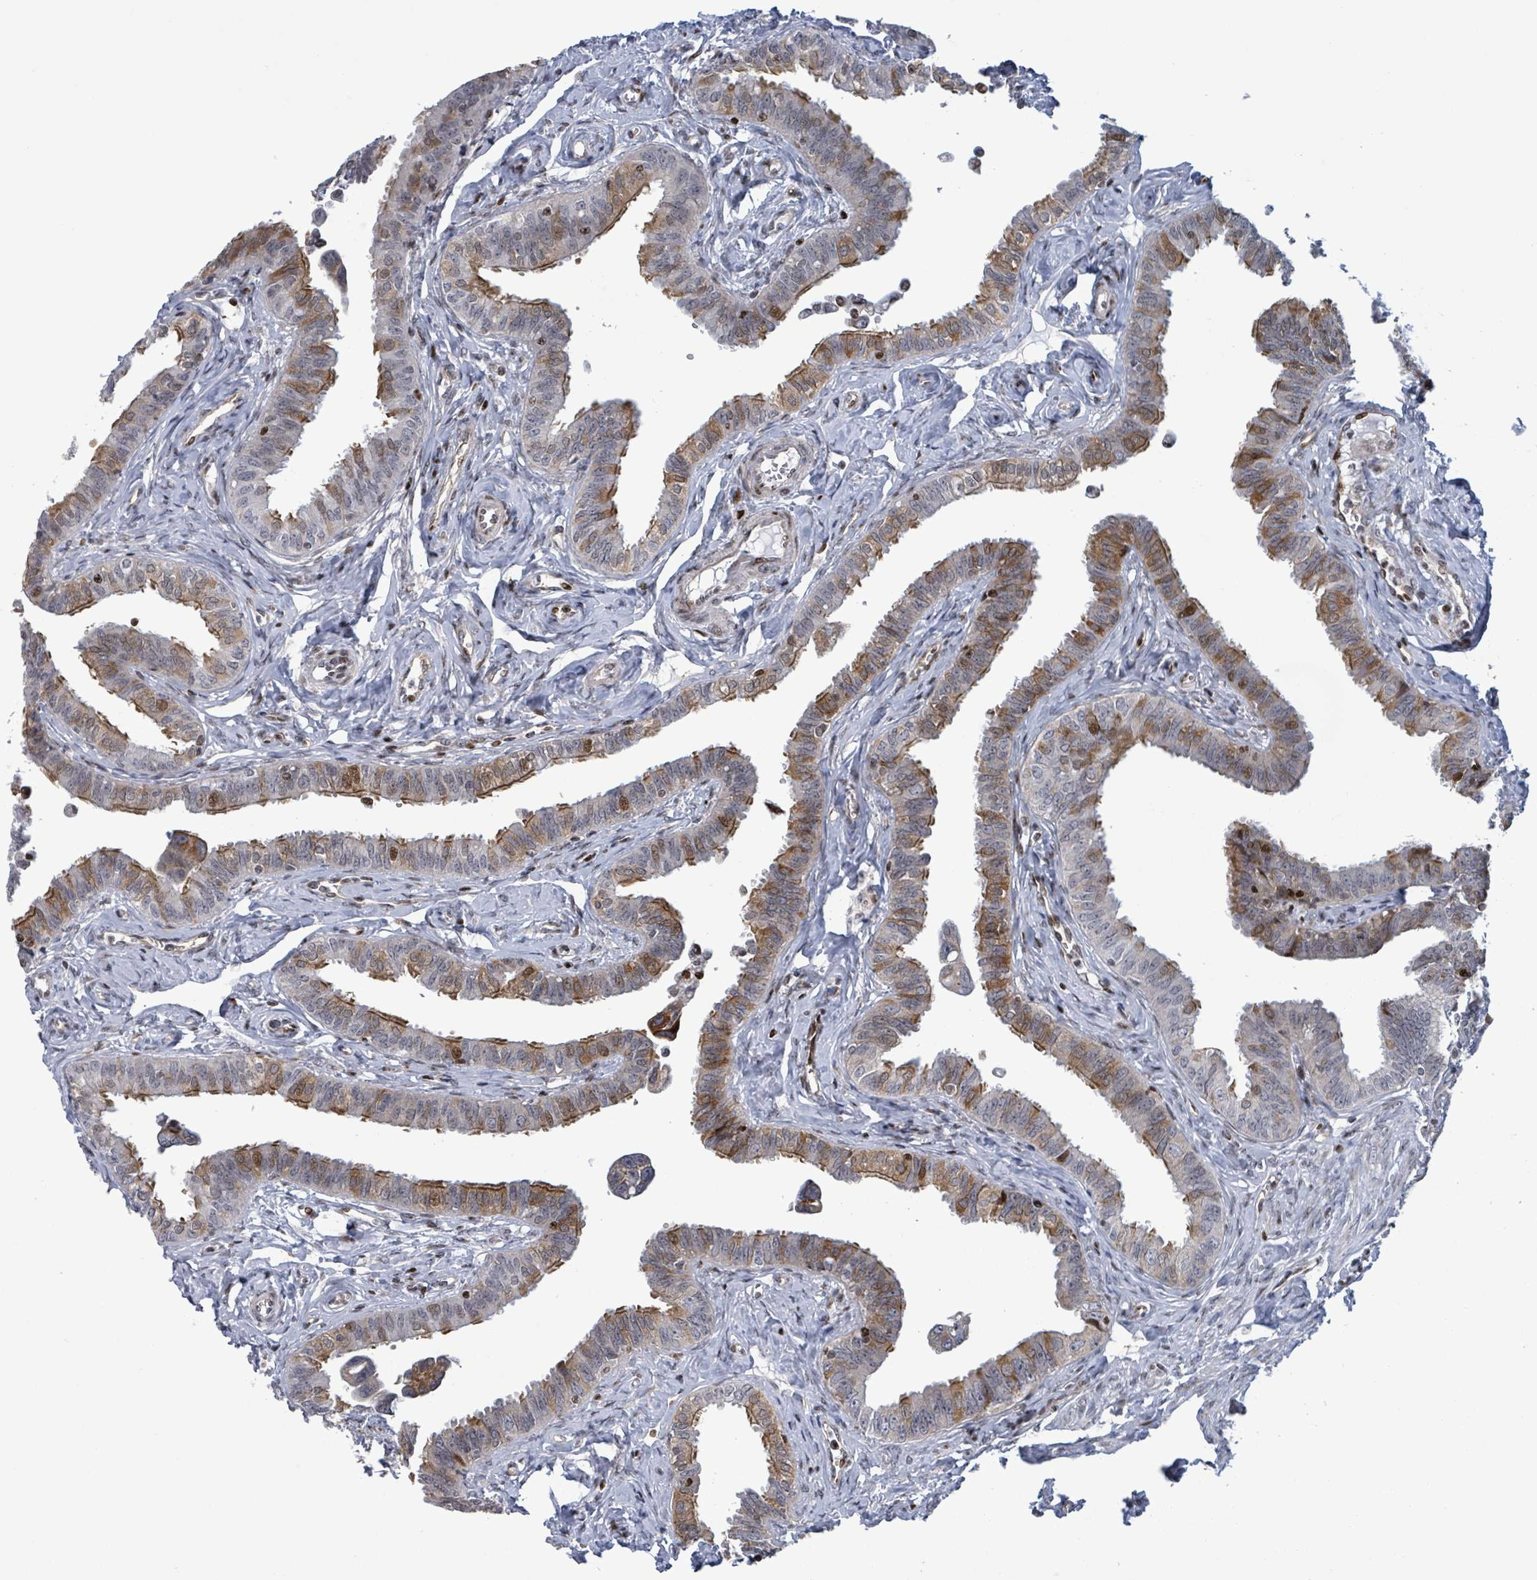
{"staining": {"intensity": "moderate", "quantity": "25%-75%", "location": "cytoplasmic/membranous,nuclear"}, "tissue": "fallopian tube", "cell_type": "Glandular cells", "image_type": "normal", "snomed": [{"axis": "morphology", "description": "Normal tissue, NOS"}, {"axis": "morphology", "description": "Carcinoma, NOS"}, {"axis": "topography", "description": "Fallopian tube"}, {"axis": "topography", "description": "Ovary"}], "caption": "DAB (3,3'-diaminobenzidine) immunohistochemical staining of benign fallopian tube exhibits moderate cytoplasmic/membranous,nuclear protein positivity in about 25%-75% of glandular cells.", "gene": "FNDC4", "patient": {"sex": "female", "age": 59}}